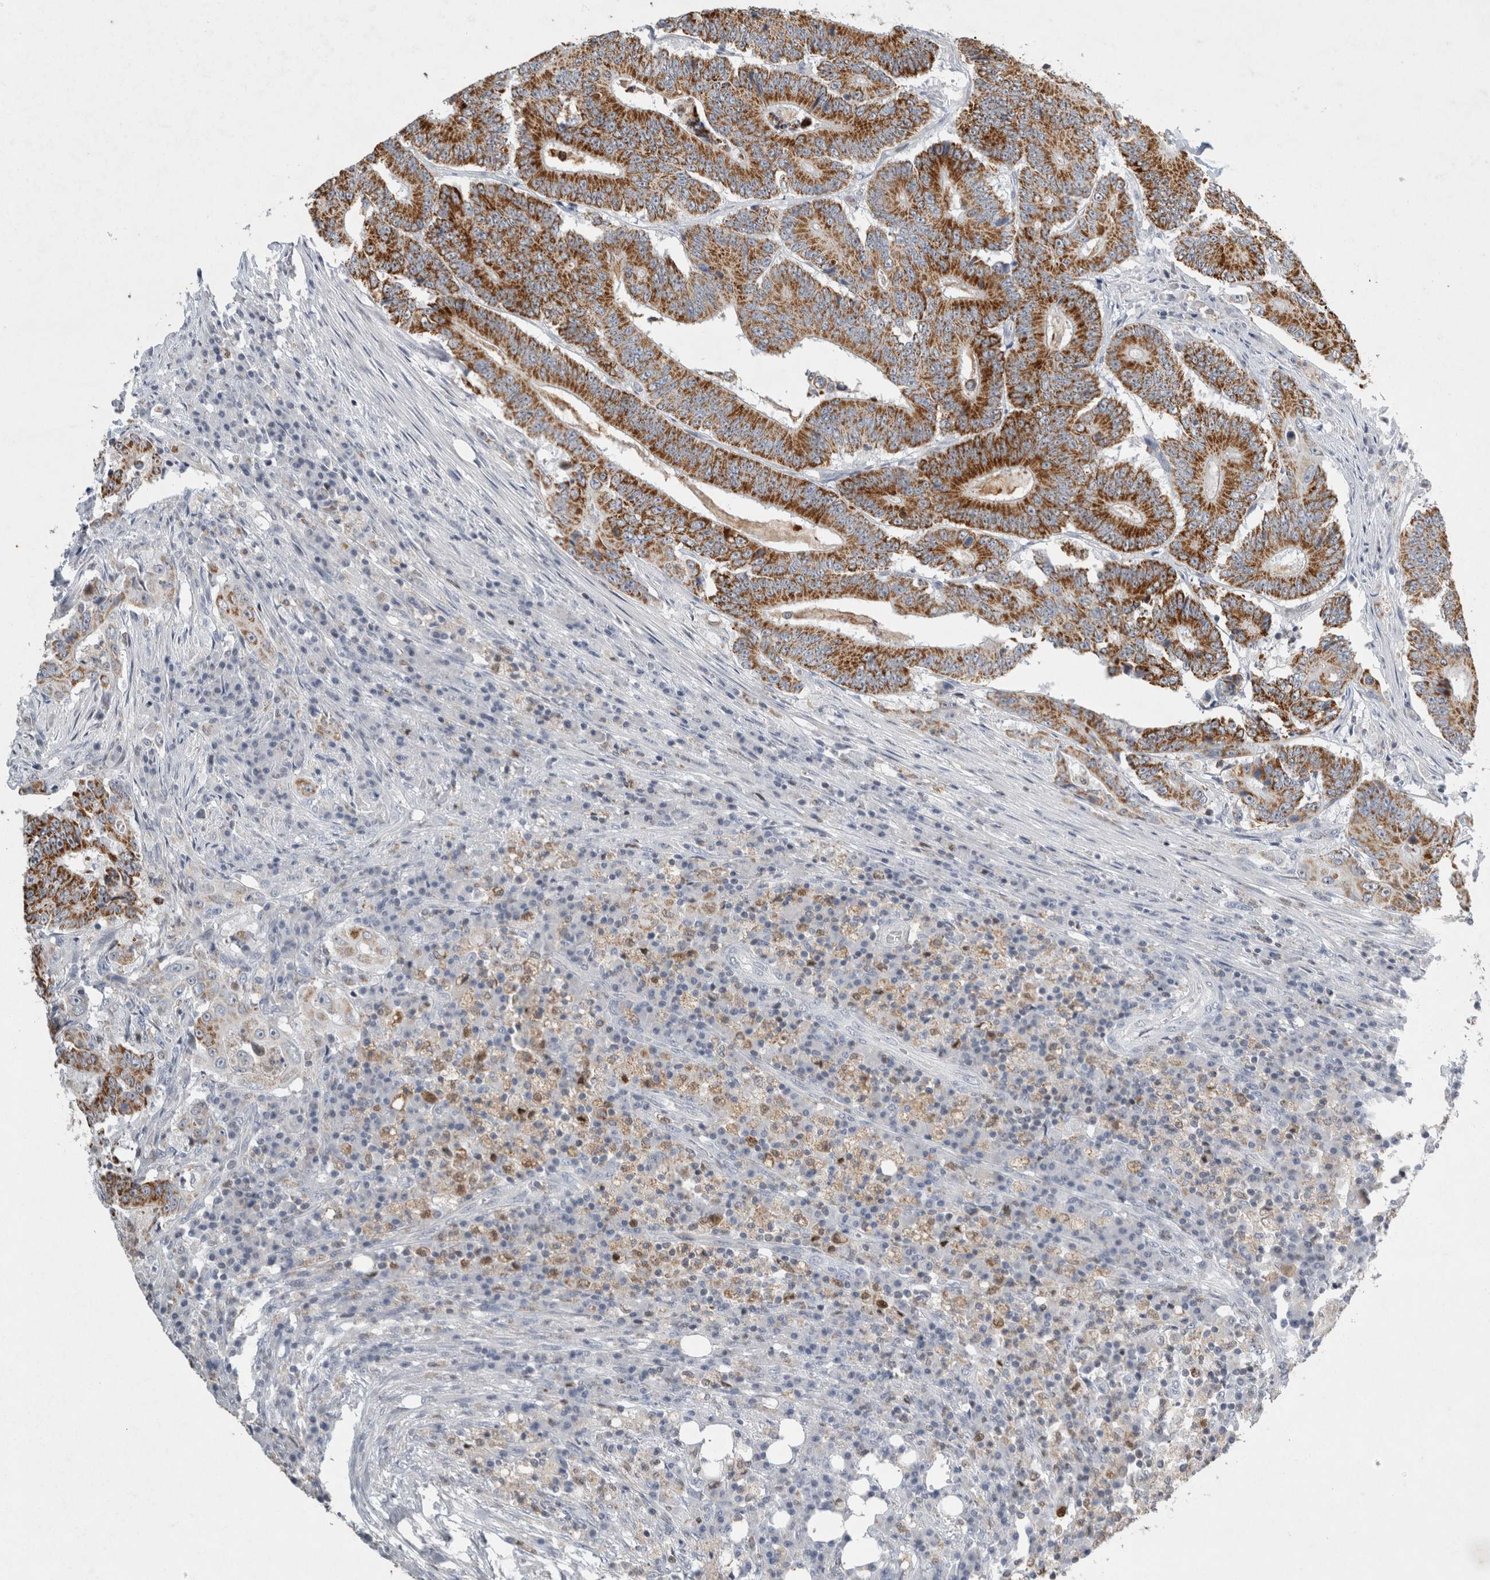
{"staining": {"intensity": "strong", "quantity": ">75%", "location": "cytoplasmic/membranous"}, "tissue": "colorectal cancer", "cell_type": "Tumor cells", "image_type": "cancer", "snomed": [{"axis": "morphology", "description": "Adenocarcinoma, NOS"}, {"axis": "topography", "description": "Colon"}], "caption": "An image showing strong cytoplasmic/membranous expression in about >75% of tumor cells in colorectal cancer, as visualized by brown immunohistochemical staining.", "gene": "AGMAT", "patient": {"sex": "male", "age": 83}}